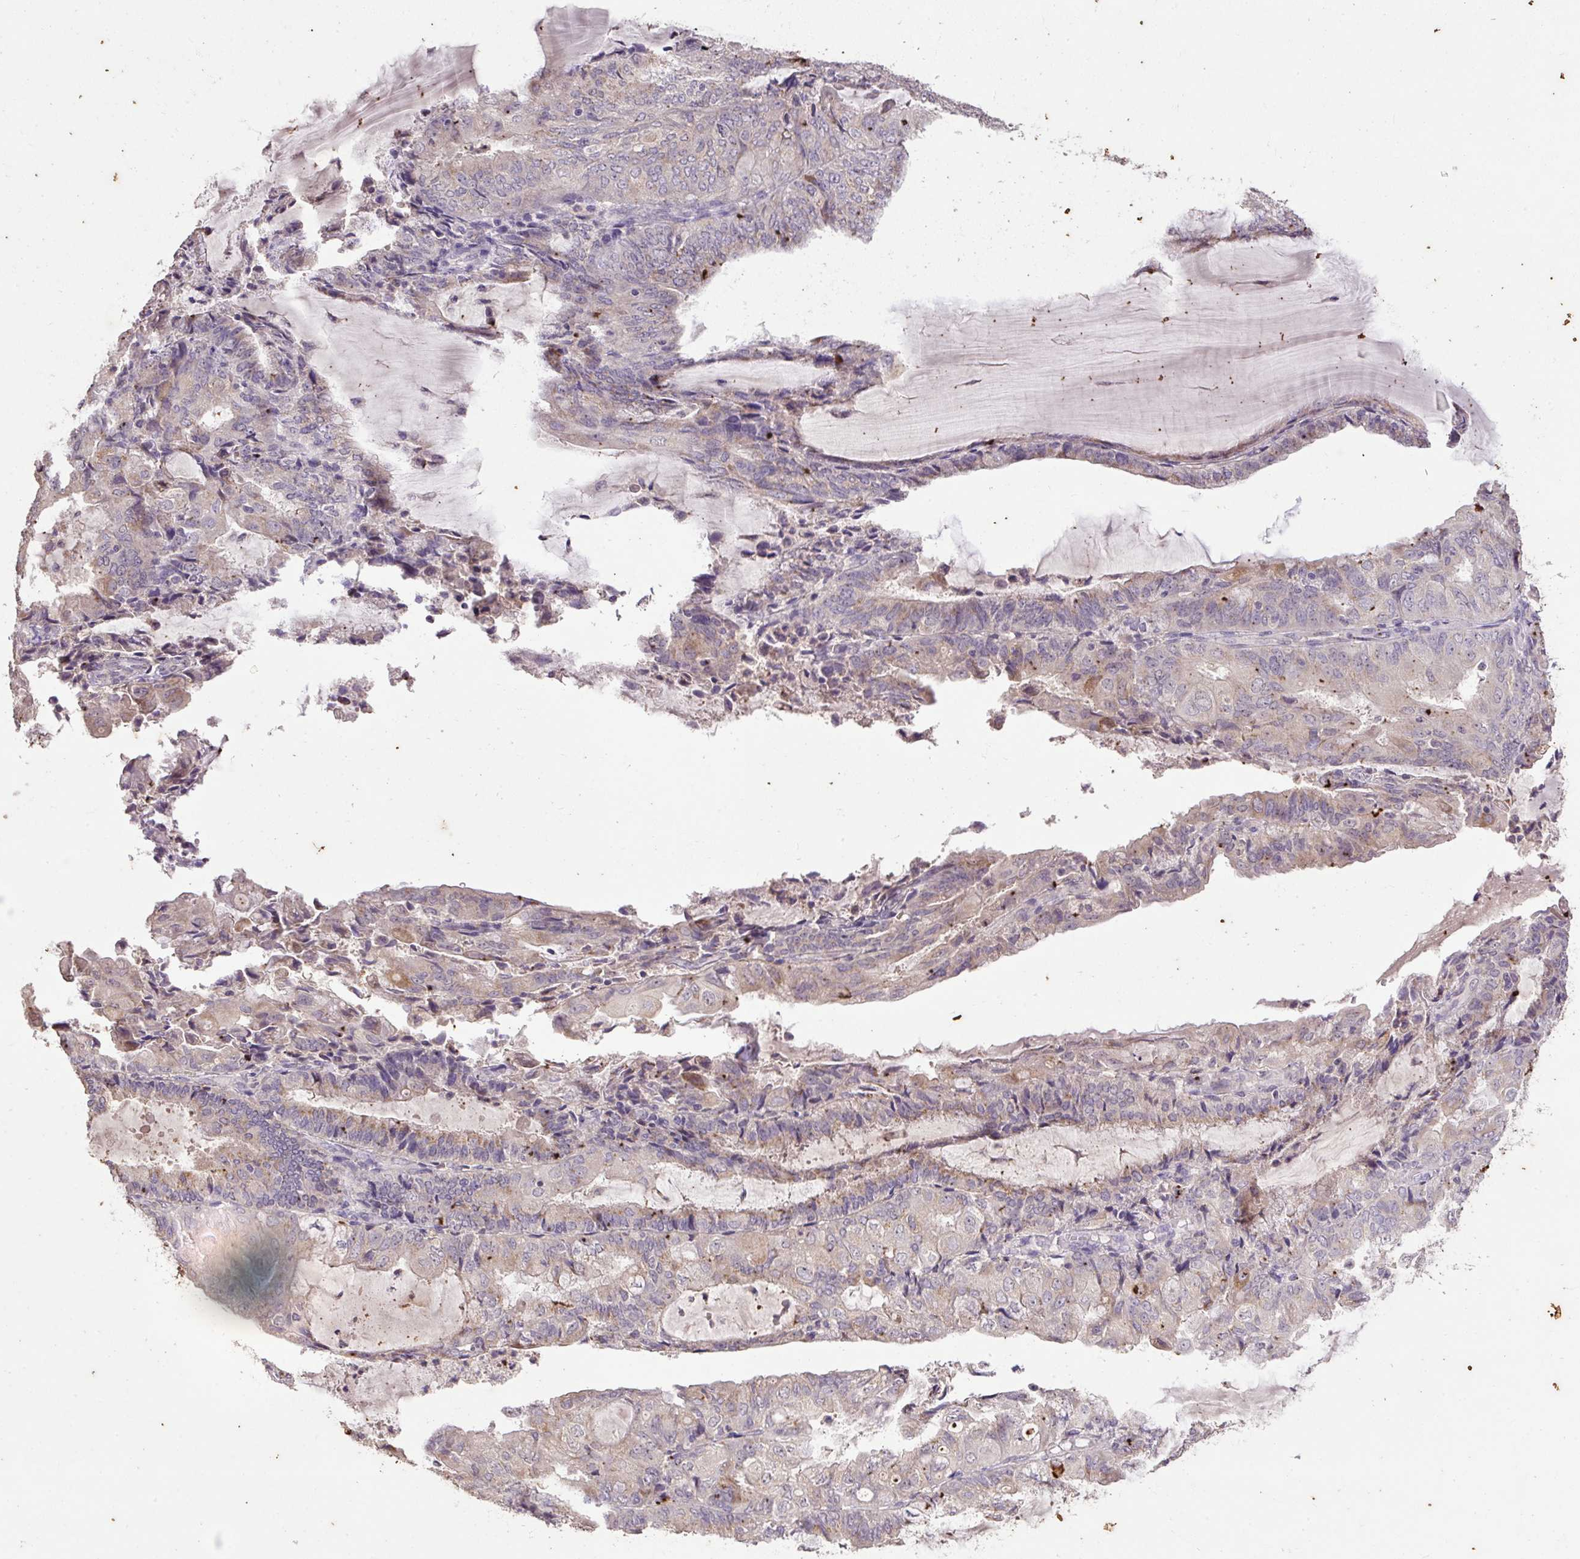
{"staining": {"intensity": "moderate", "quantity": "<25%", "location": "cytoplasmic/membranous"}, "tissue": "endometrial cancer", "cell_type": "Tumor cells", "image_type": "cancer", "snomed": [{"axis": "morphology", "description": "Adenocarcinoma, NOS"}, {"axis": "topography", "description": "Endometrium"}], "caption": "A histopathology image showing moderate cytoplasmic/membranous positivity in approximately <25% of tumor cells in endometrial cancer (adenocarcinoma), as visualized by brown immunohistochemical staining.", "gene": "LRTM2", "patient": {"sex": "female", "age": 81}}